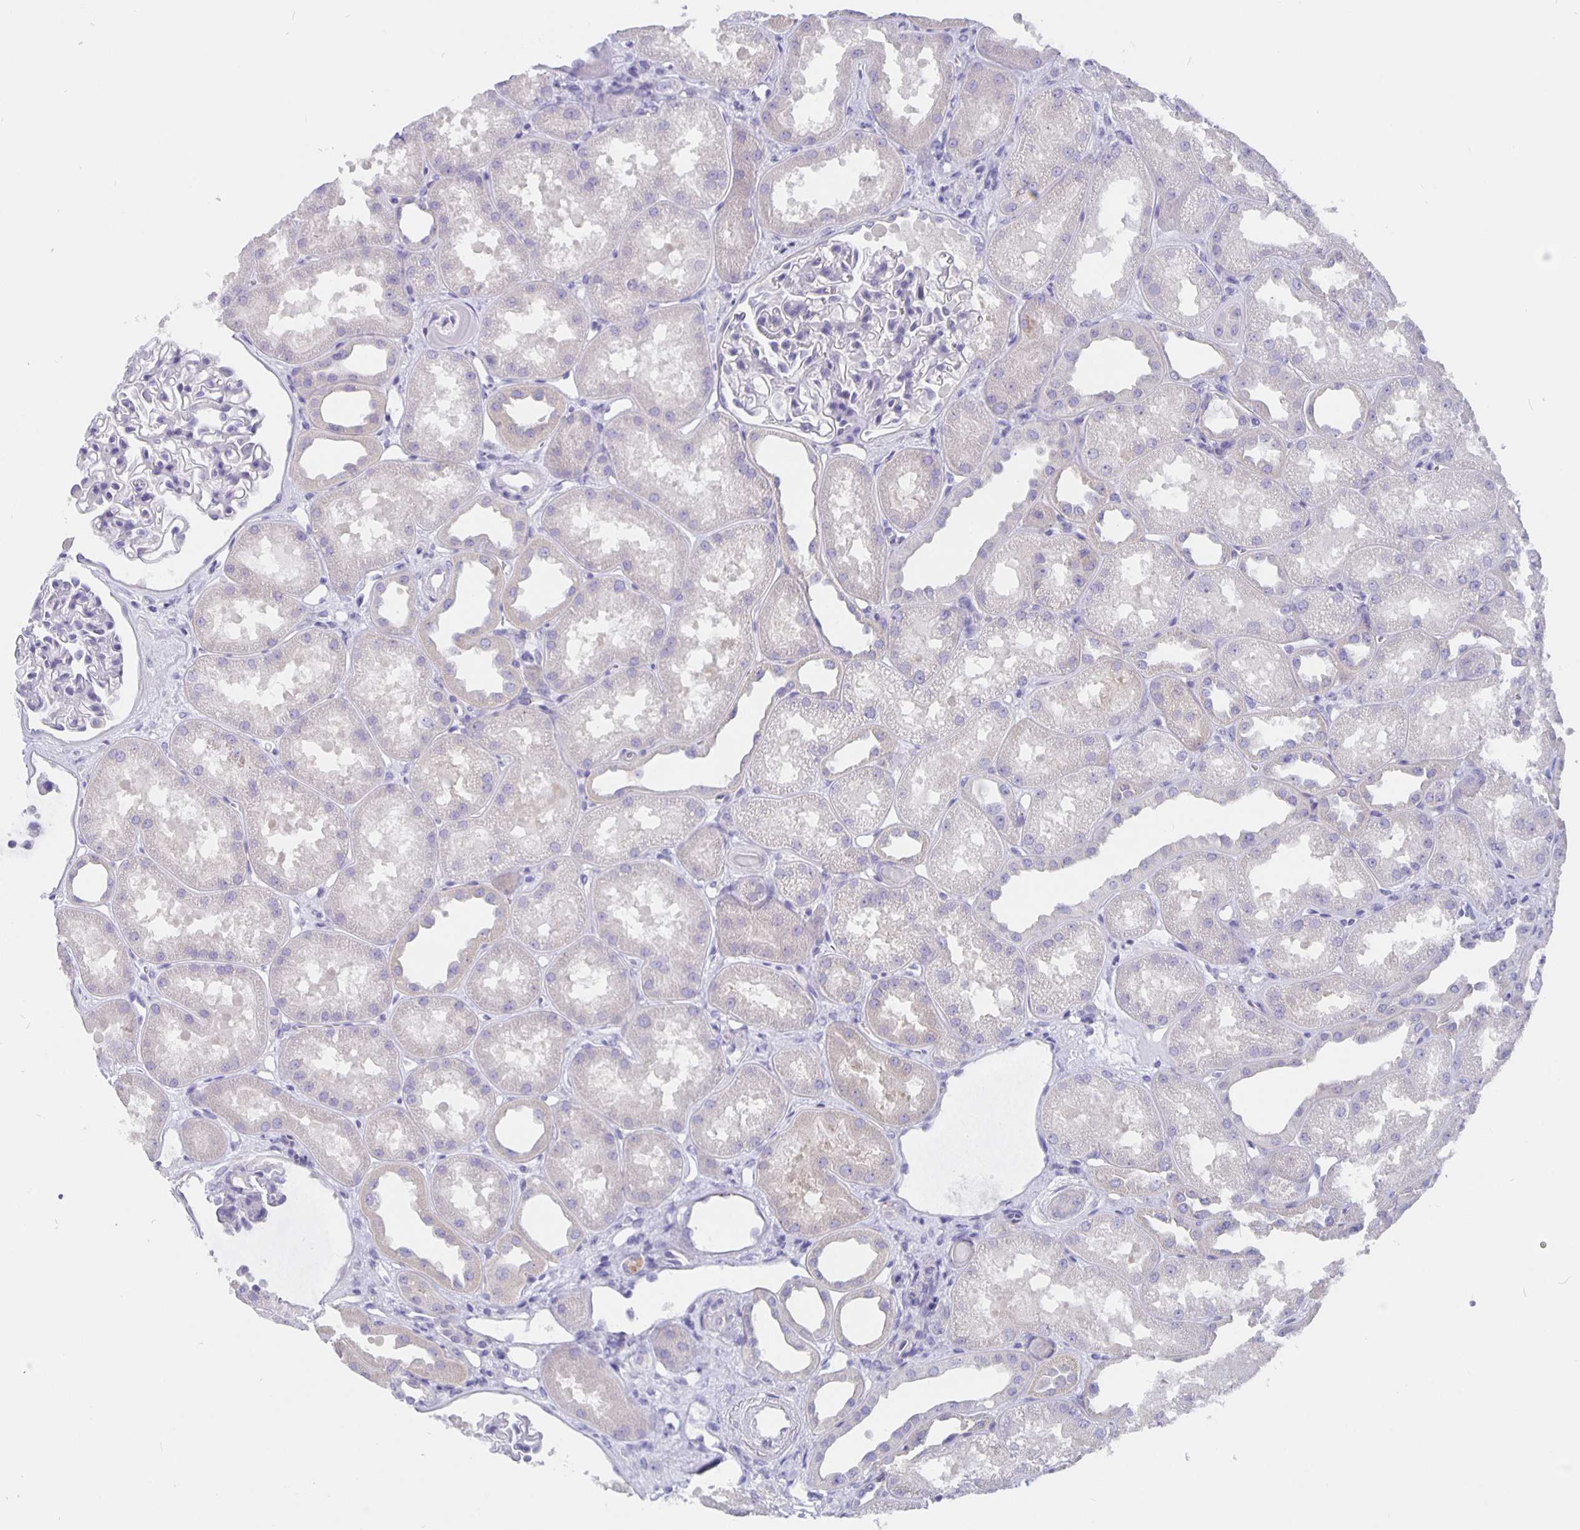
{"staining": {"intensity": "negative", "quantity": "none", "location": "none"}, "tissue": "kidney", "cell_type": "Cells in glomeruli", "image_type": "normal", "snomed": [{"axis": "morphology", "description": "Normal tissue, NOS"}, {"axis": "topography", "description": "Kidney"}], "caption": "An IHC photomicrograph of unremarkable kidney is shown. There is no staining in cells in glomeruli of kidney.", "gene": "CFAP74", "patient": {"sex": "male", "age": 61}}